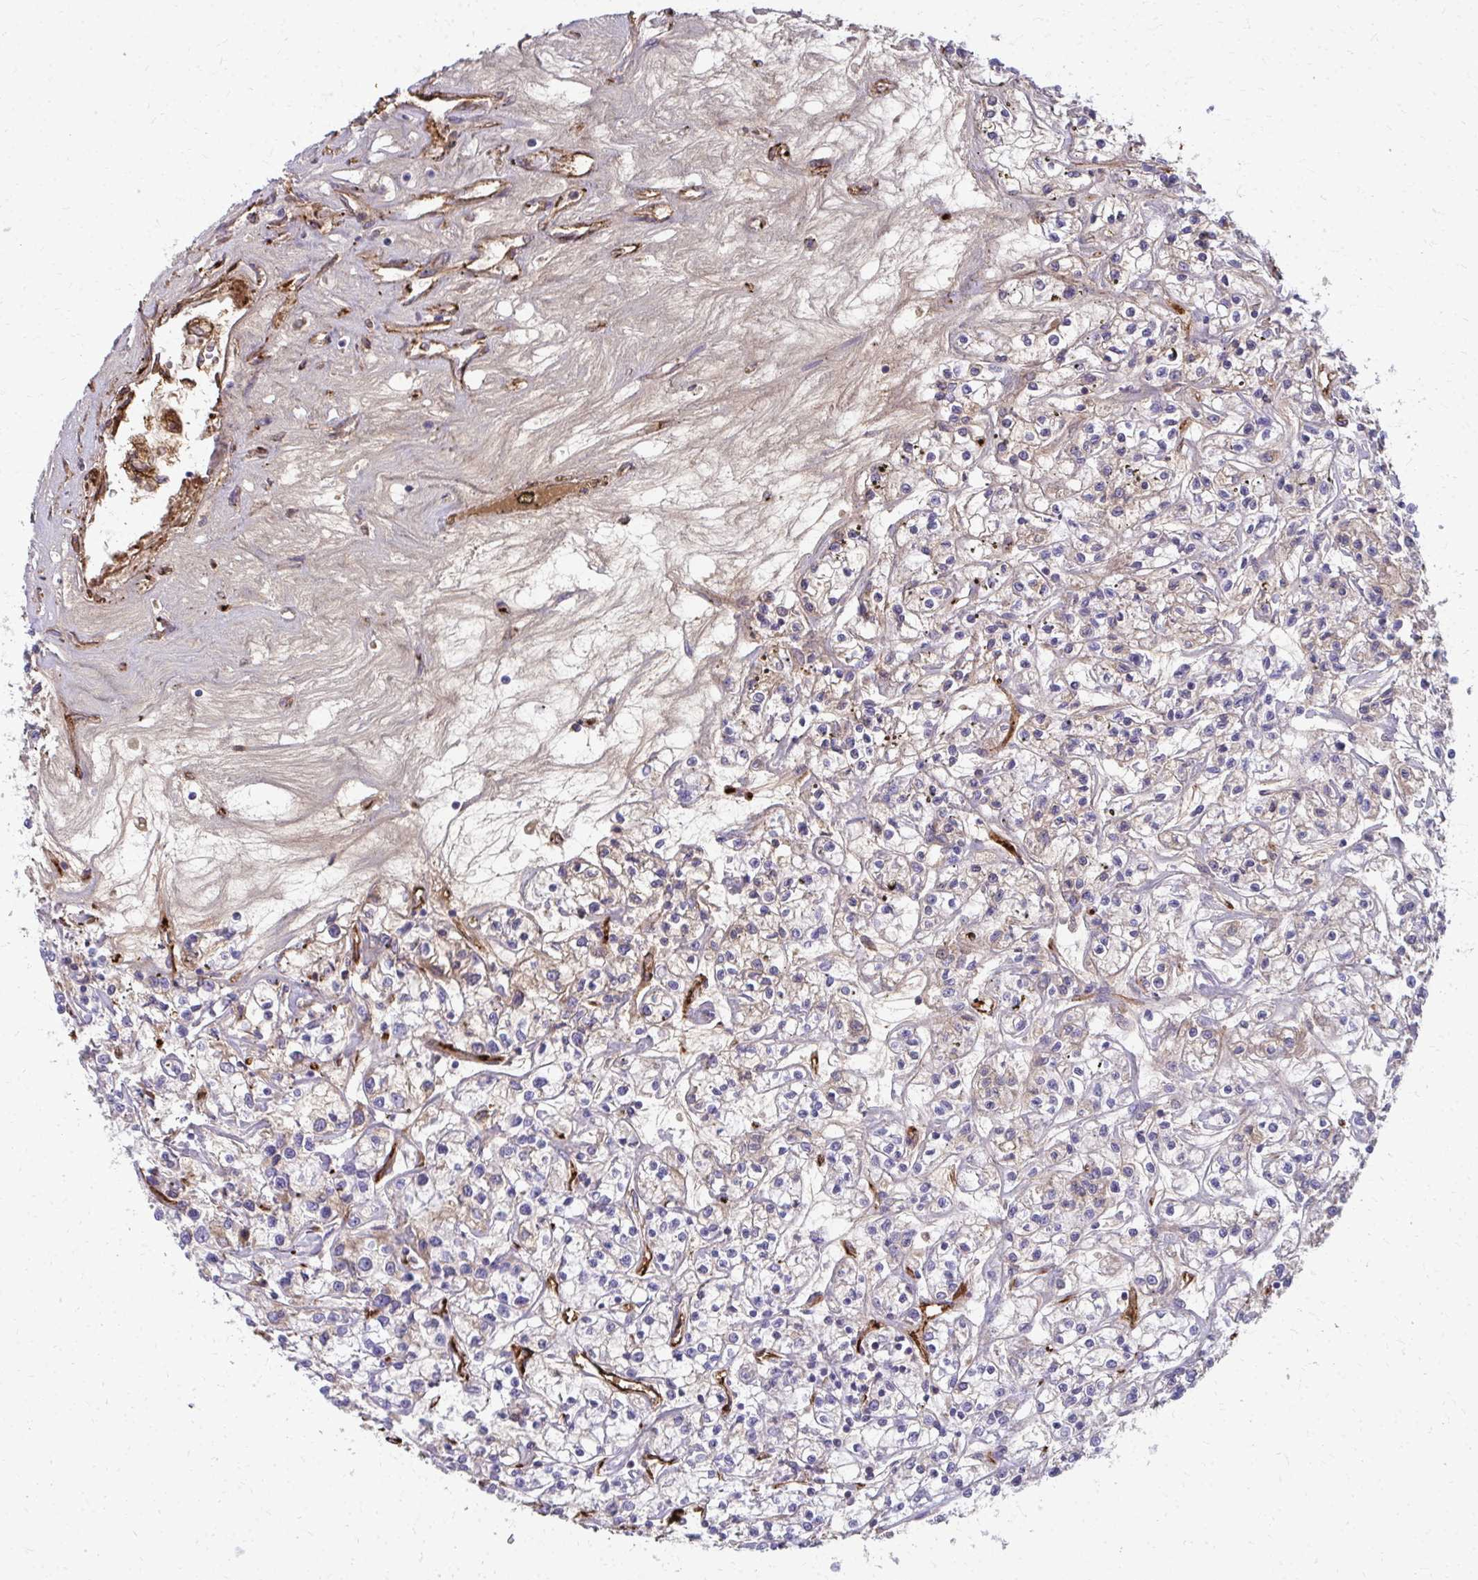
{"staining": {"intensity": "weak", "quantity": "<25%", "location": "cytoplasmic/membranous"}, "tissue": "renal cancer", "cell_type": "Tumor cells", "image_type": "cancer", "snomed": [{"axis": "morphology", "description": "Adenocarcinoma, NOS"}, {"axis": "topography", "description": "Kidney"}], "caption": "Adenocarcinoma (renal) was stained to show a protein in brown. There is no significant expression in tumor cells.", "gene": "ADIPOQ", "patient": {"sex": "female", "age": 59}}